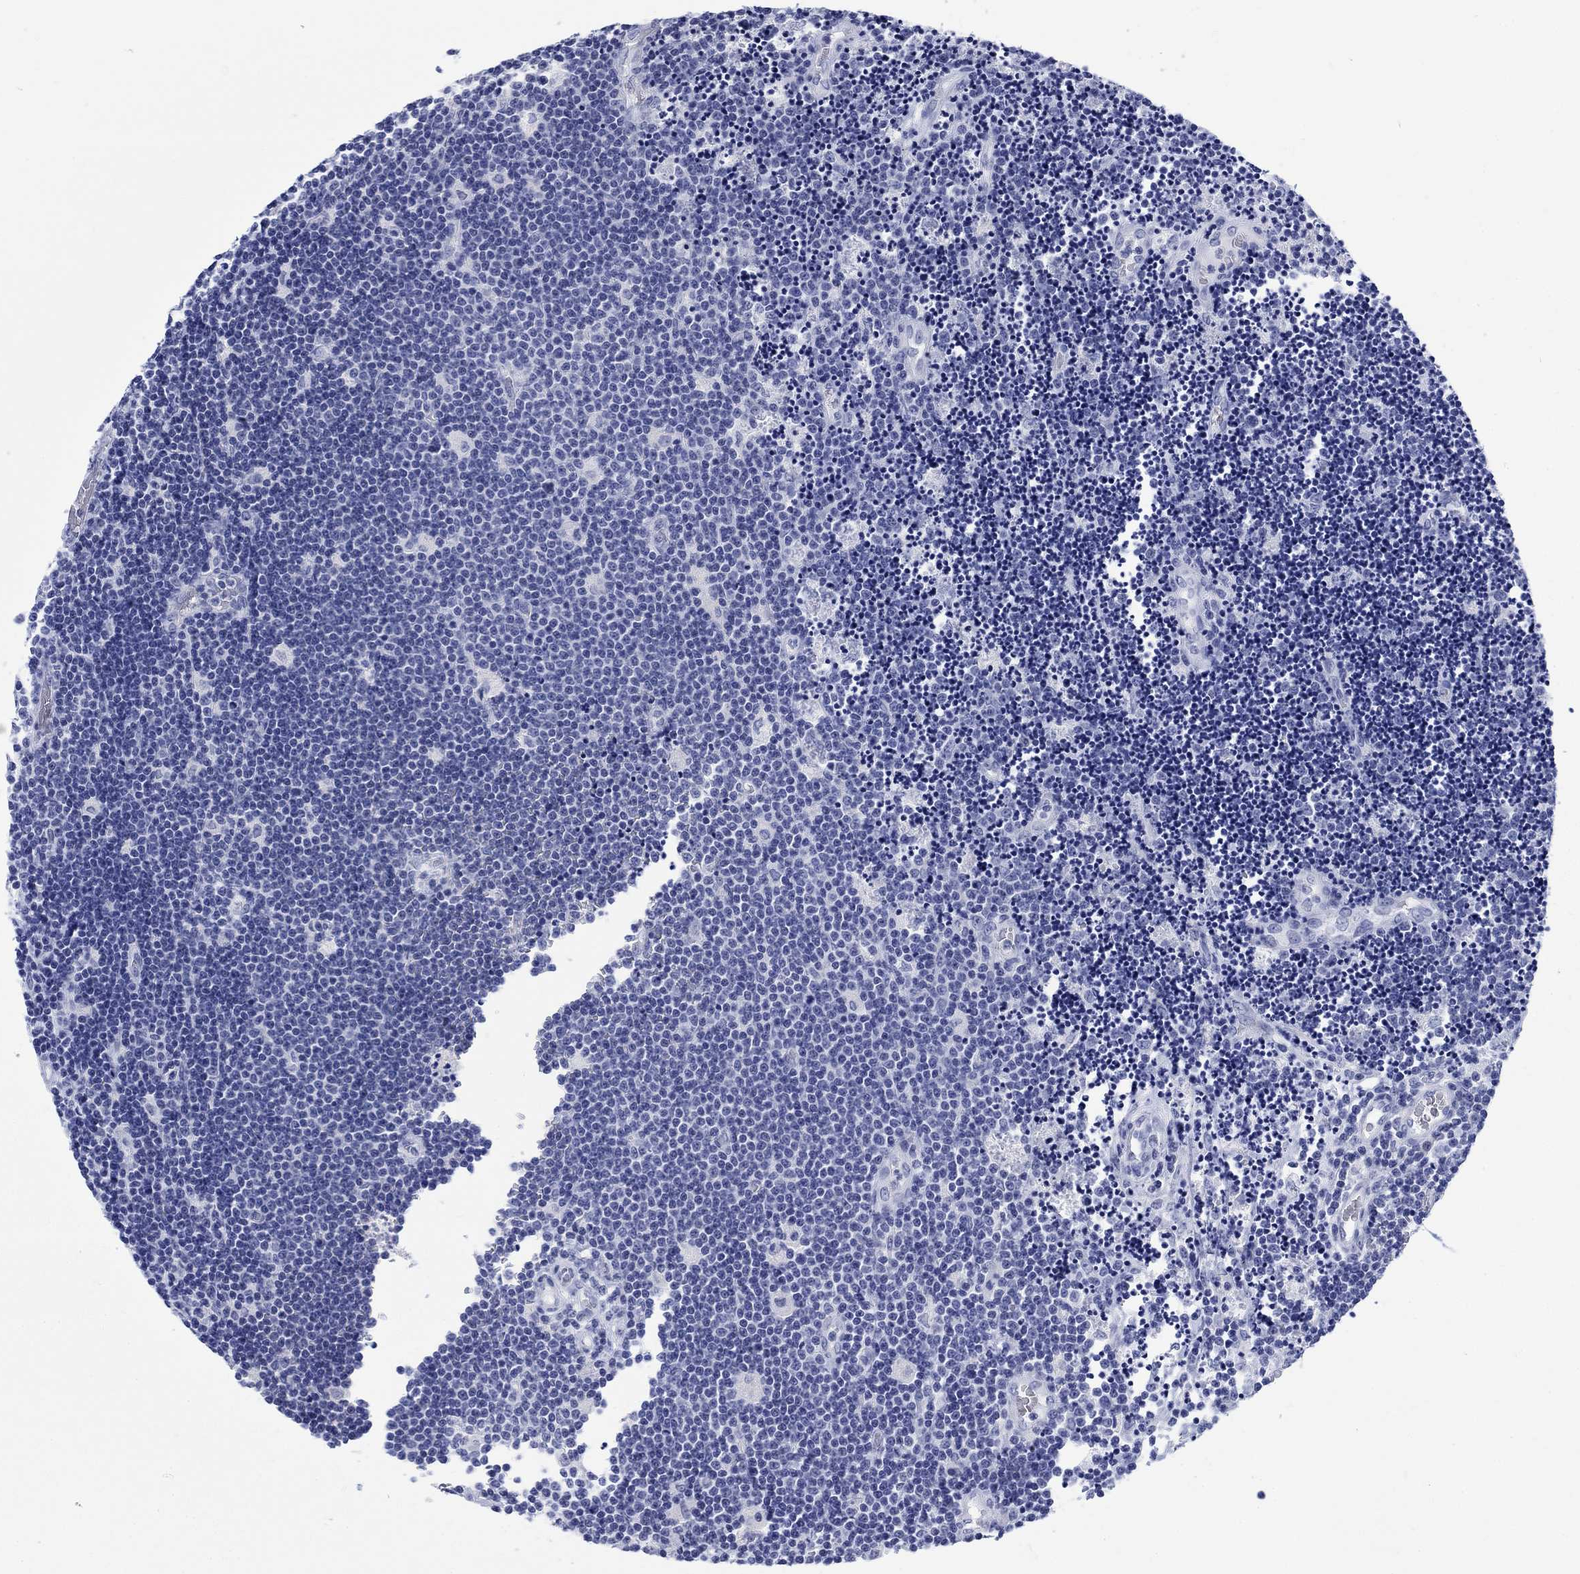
{"staining": {"intensity": "negative", "quantity": "none", "location": "none"}, "tissue": "lymphoma", "cell_type": "Tumor cells", "image_type": "cancer", "snomed": [{"axis": "morphology", "description": "Malignant lymphoma, non-Hodgkin's type, Low grade"}, {"axis": "topography", "description": "Brain"}], "caption": "Immunohistochemical staining of low-grade malignant lymphoma, non-Hodgkin's type reveals no significant expression in tumor cells.", "gene": "KRT76", "patient": {"sex": "female", "age": 66}}